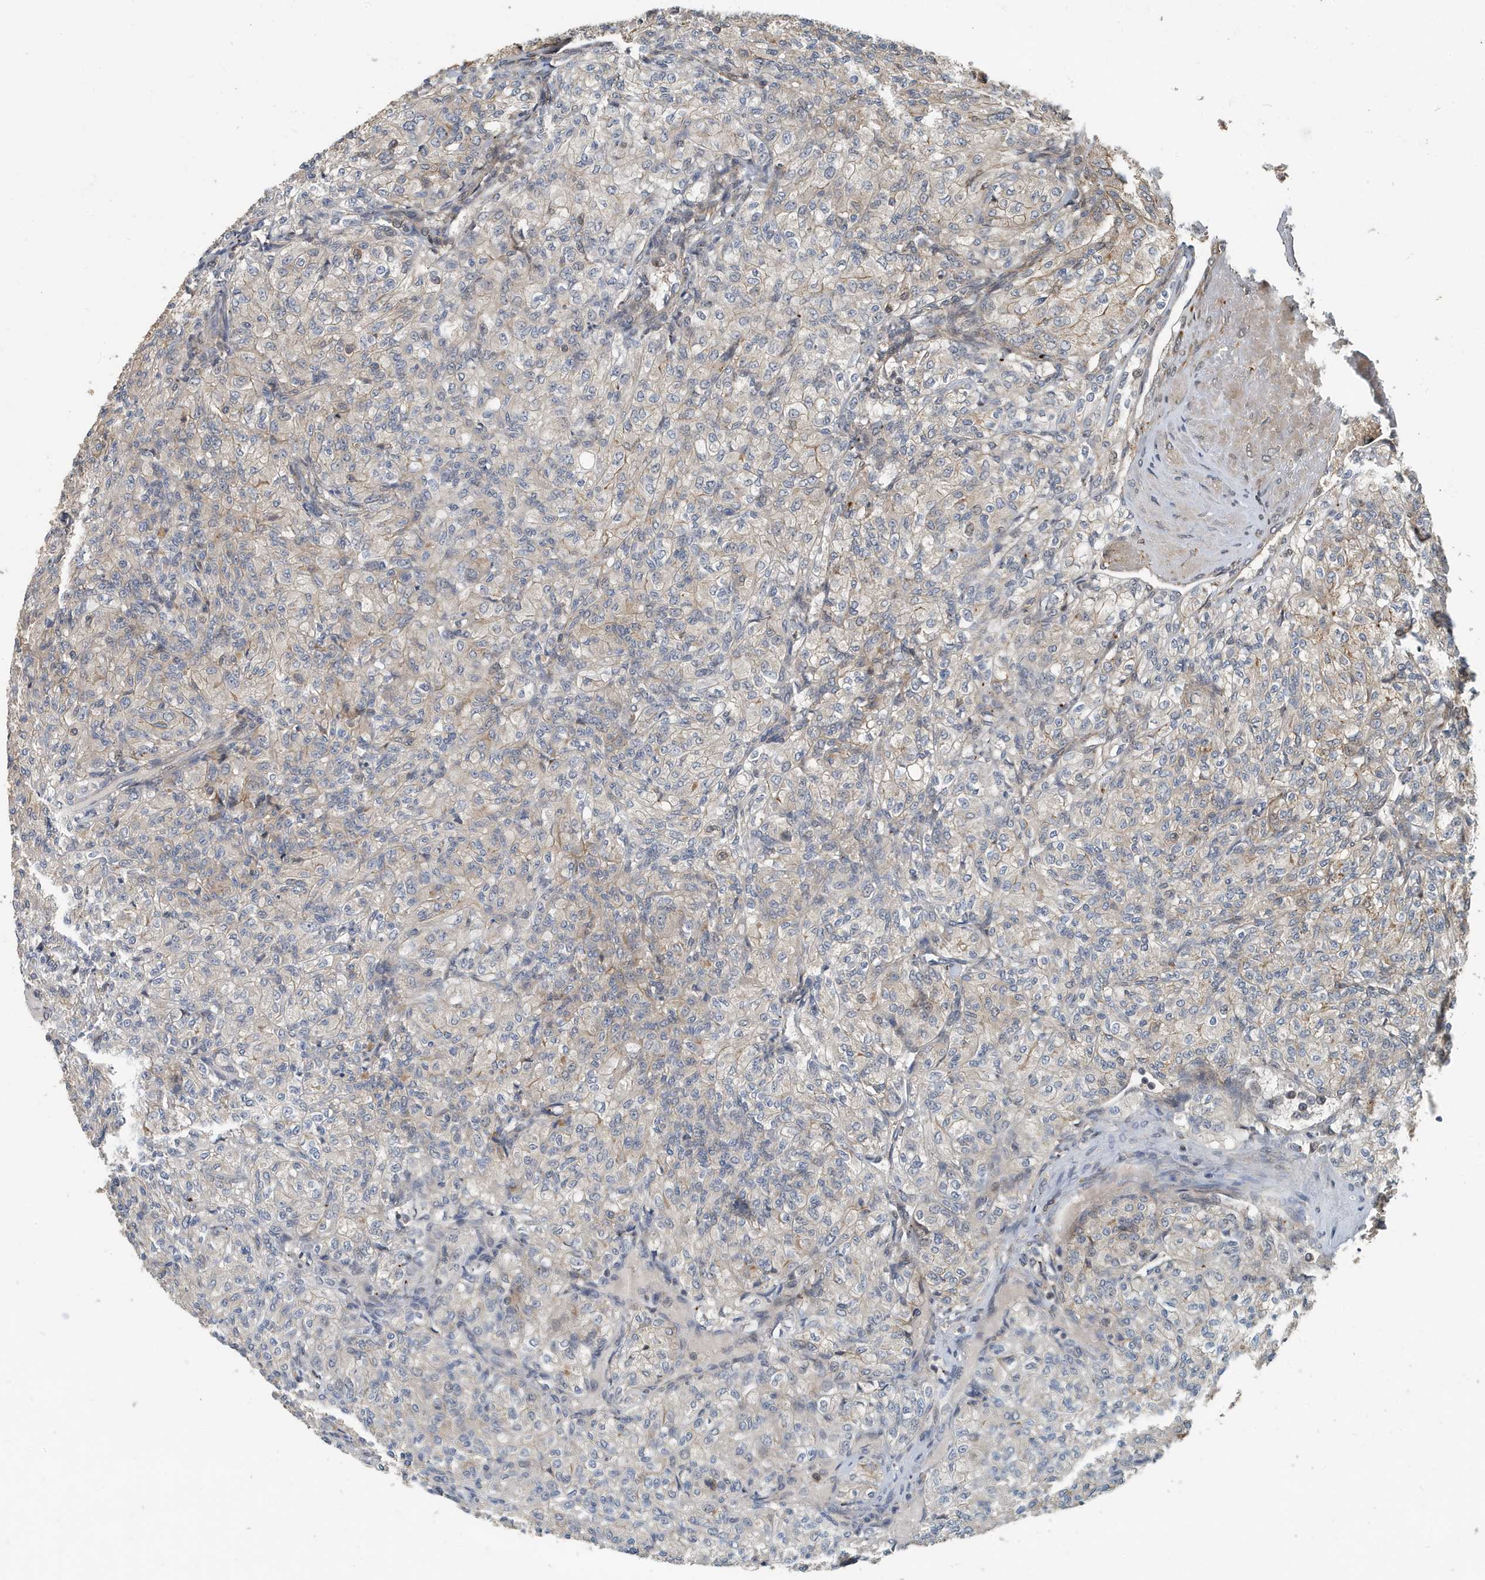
{"staining": {"intensity": "weak", "quantity": "<25%", "location": "cytoplasmic/membranous"}, "tissue": "renal cancer", "cell_type": "Tumor cells", "image_type": "cancer", "snomed": [{"axis": "morphology", "description": "Adenocarcinoma, NOS"}, {"axis": "topography", "description": "Kidney"}], "caption": "IHC photomicrograph of neoplastic tissue: human adenocarcinoma (renal) stained with DAB displays no significant protein staining in tumor cells.", "gene": "KIF15", "patient": {"sex": "male", "age": 77}}